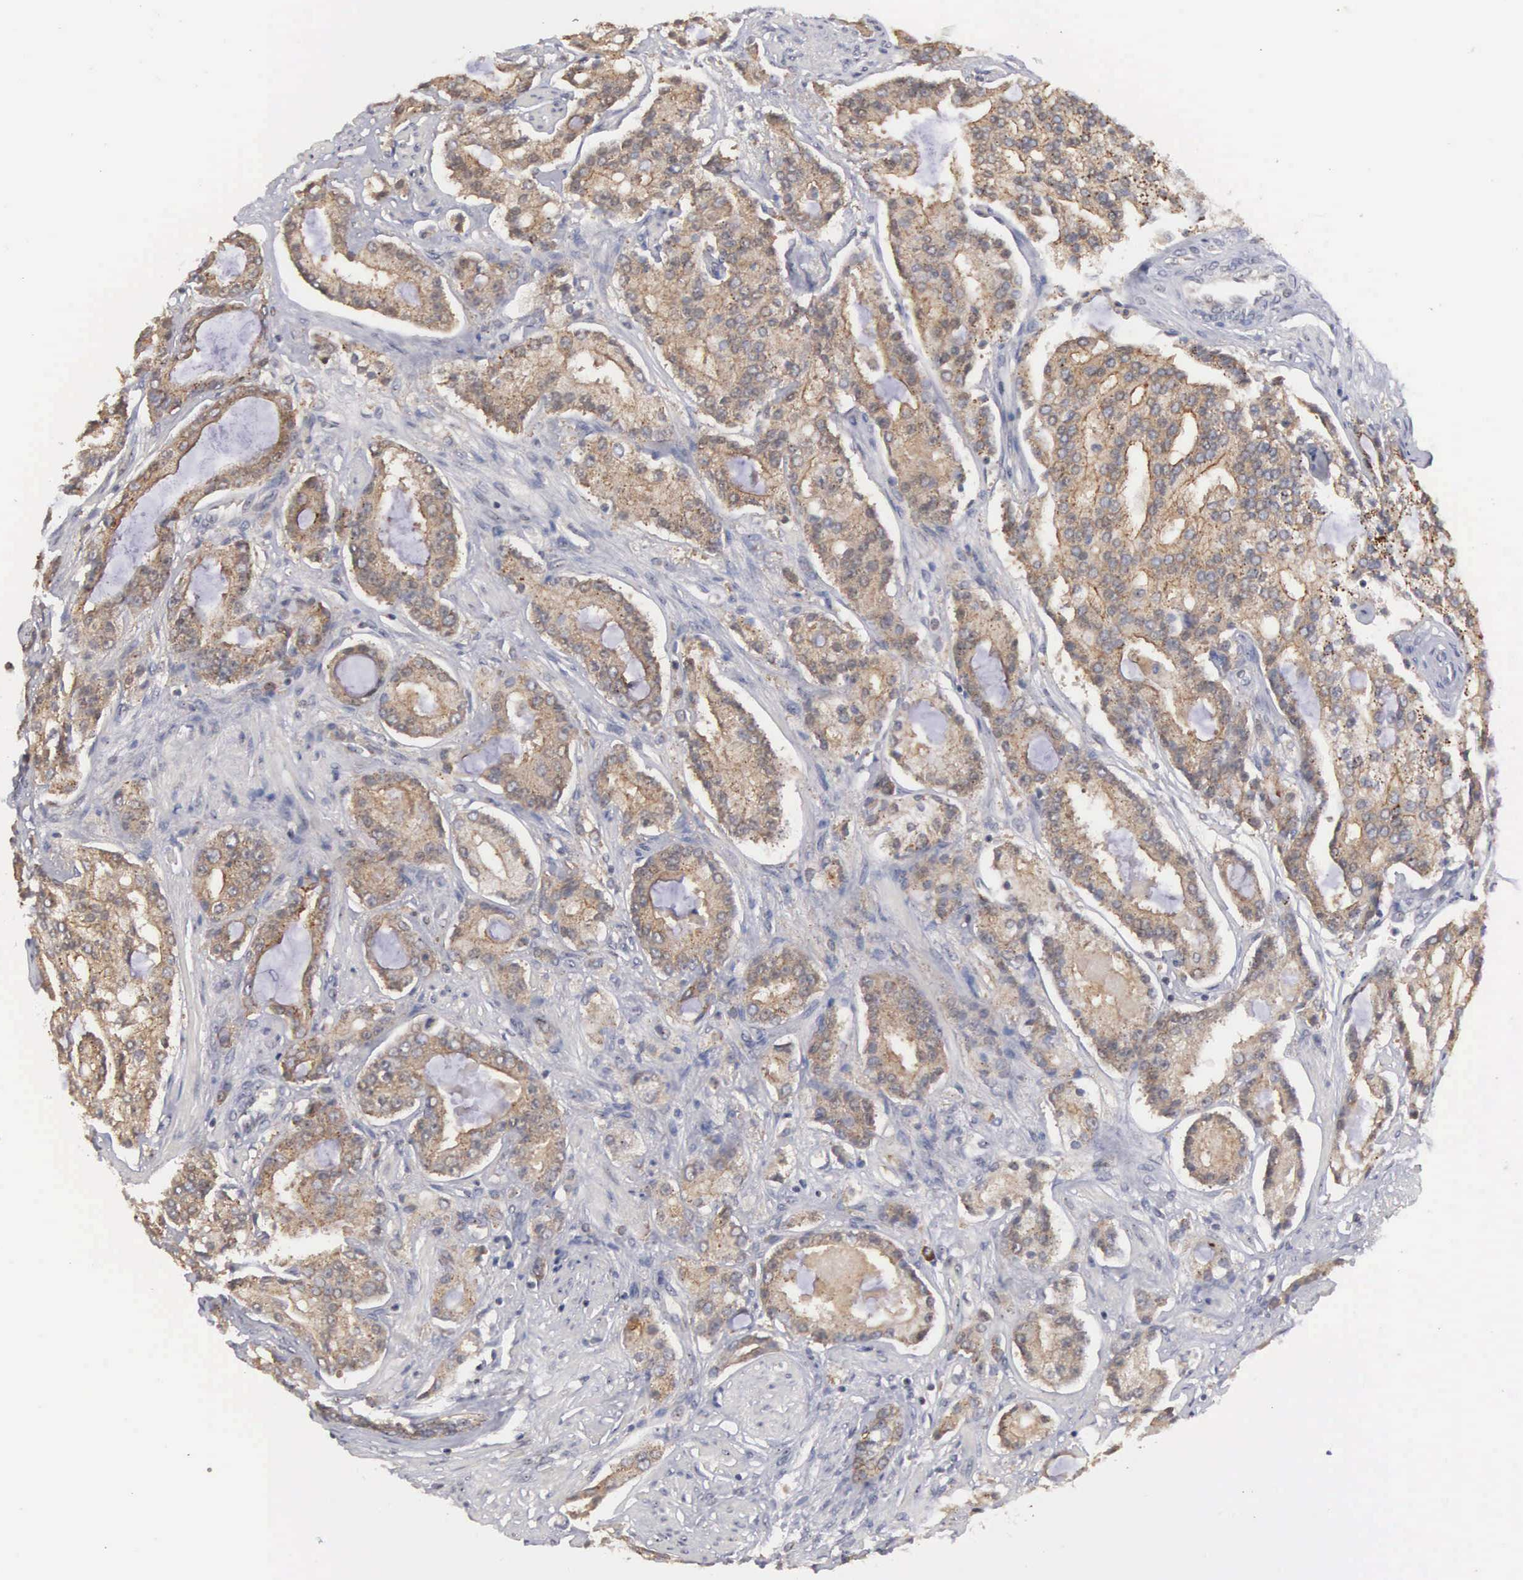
{"staining": {"intensity": "moderate", "quantity": ">75%", "location": "cytoplasmic/membranous"}, "tissue": "prostate cancer", "cell_type": "Tumor cells", "image_type": "cancer", "snomed": [{"axis": "morphology", "description": "Adenocarcinoma, Medium grade"}, {"axis": "topography", "description": "Prostate"}], "caption": "Immunohistochemistry histopathology image of human prostate cancer stained for a protein (brown), which exhibits medium levels of moderate cytoplasmic/membranous staining in about >75% of tumor cells.", "gene": "AMN", "patient": {"sex": "male", "age": 72}}